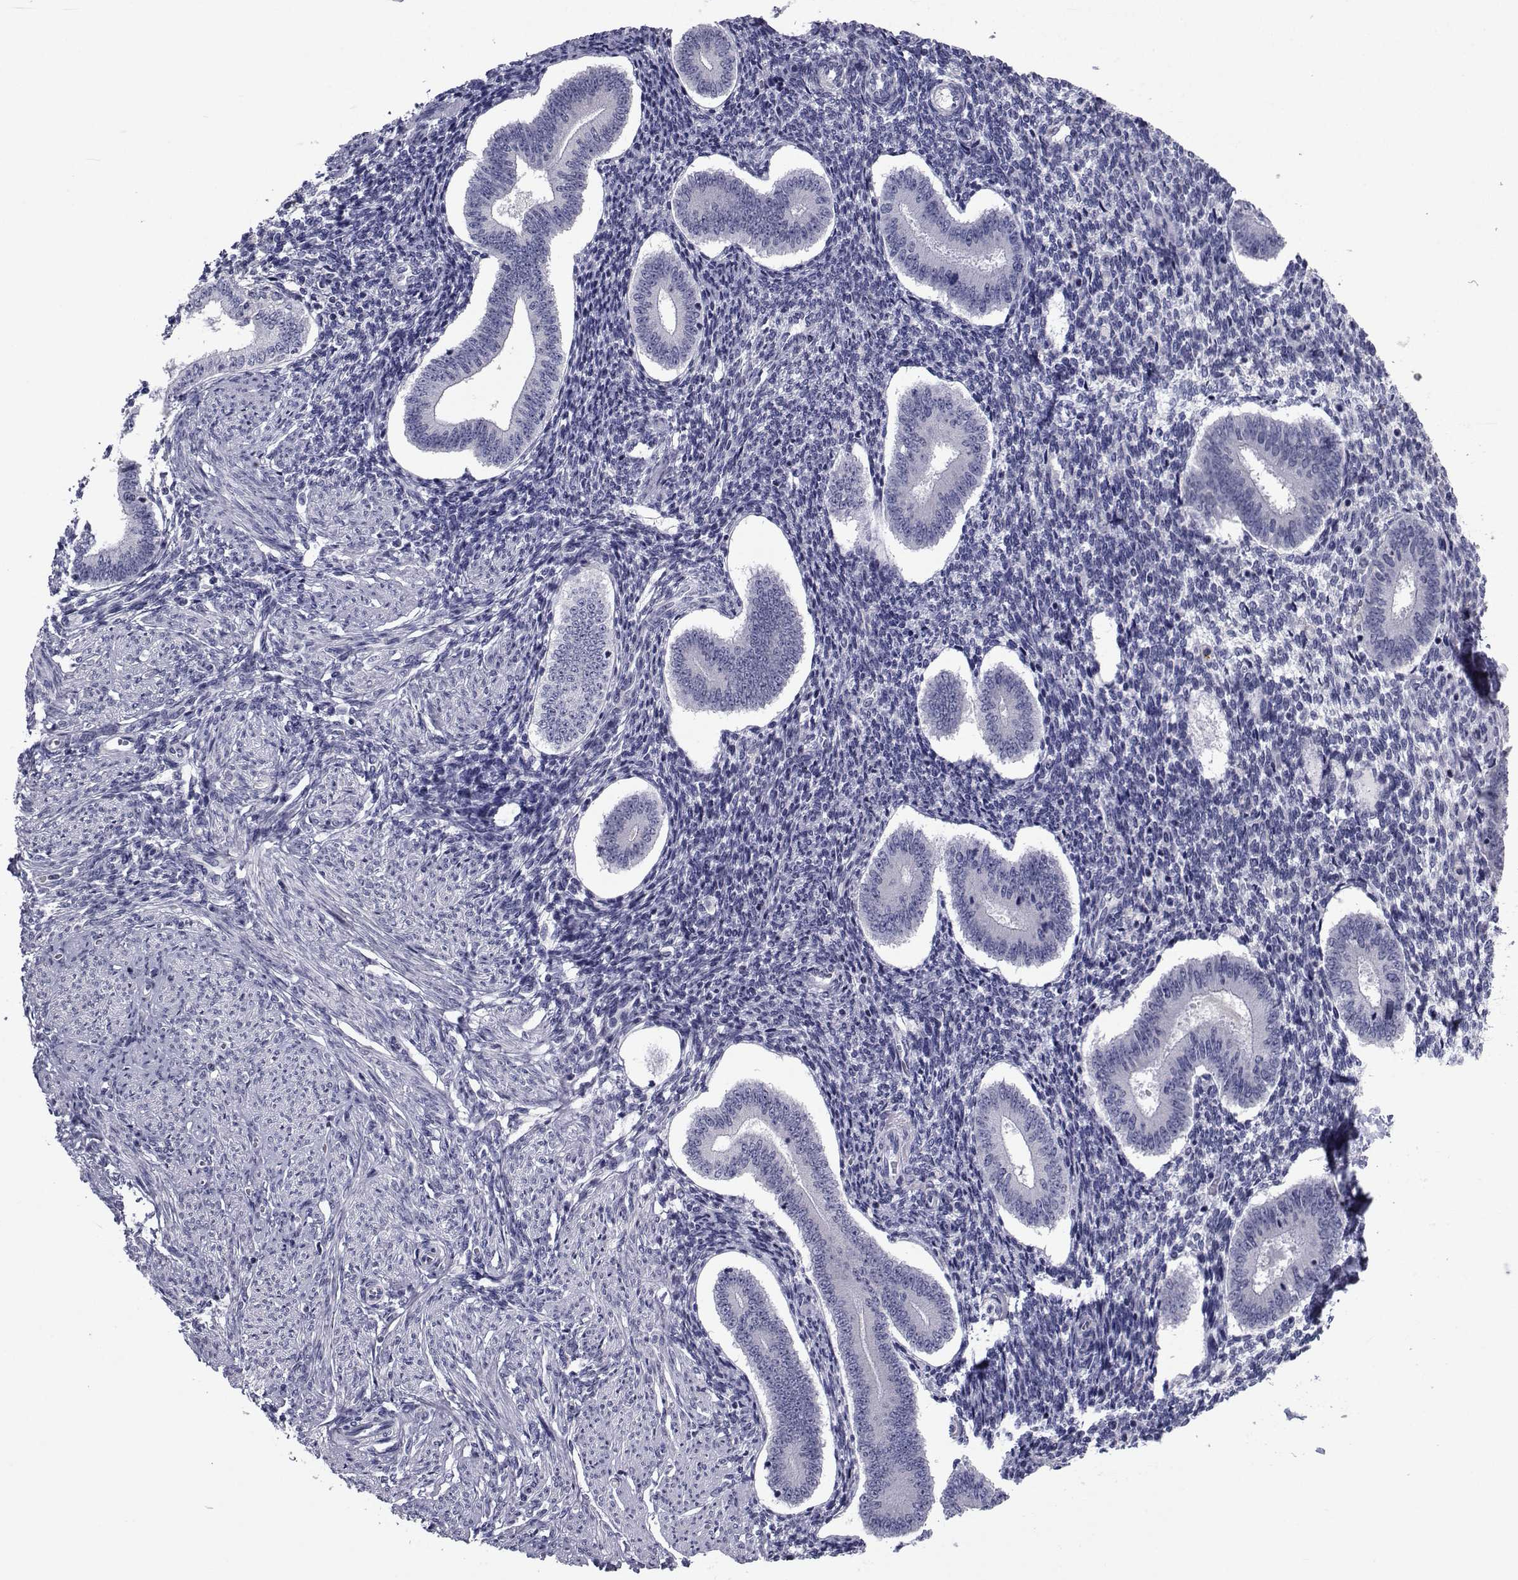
{"staining": {"intensity": "negative", "quantity": "none", "location": "none"}, "tissue": "endometrium", "cell_type": "Cells in endometrial stroma", "image_type": "normal", "snomed": [{"axis": "morphology", "description": "Normal tissue, NOS"}, {"axis": "topography", "description": "Endometrium"}], "caption": "A high-resolution micrograph shows immunohistochemistry staining of normal endometrium, which shows no significant positivity in cells in endometrial stroma.", "gene": "CHRNA1", "patient": {"sex": "female", "age": 40}}